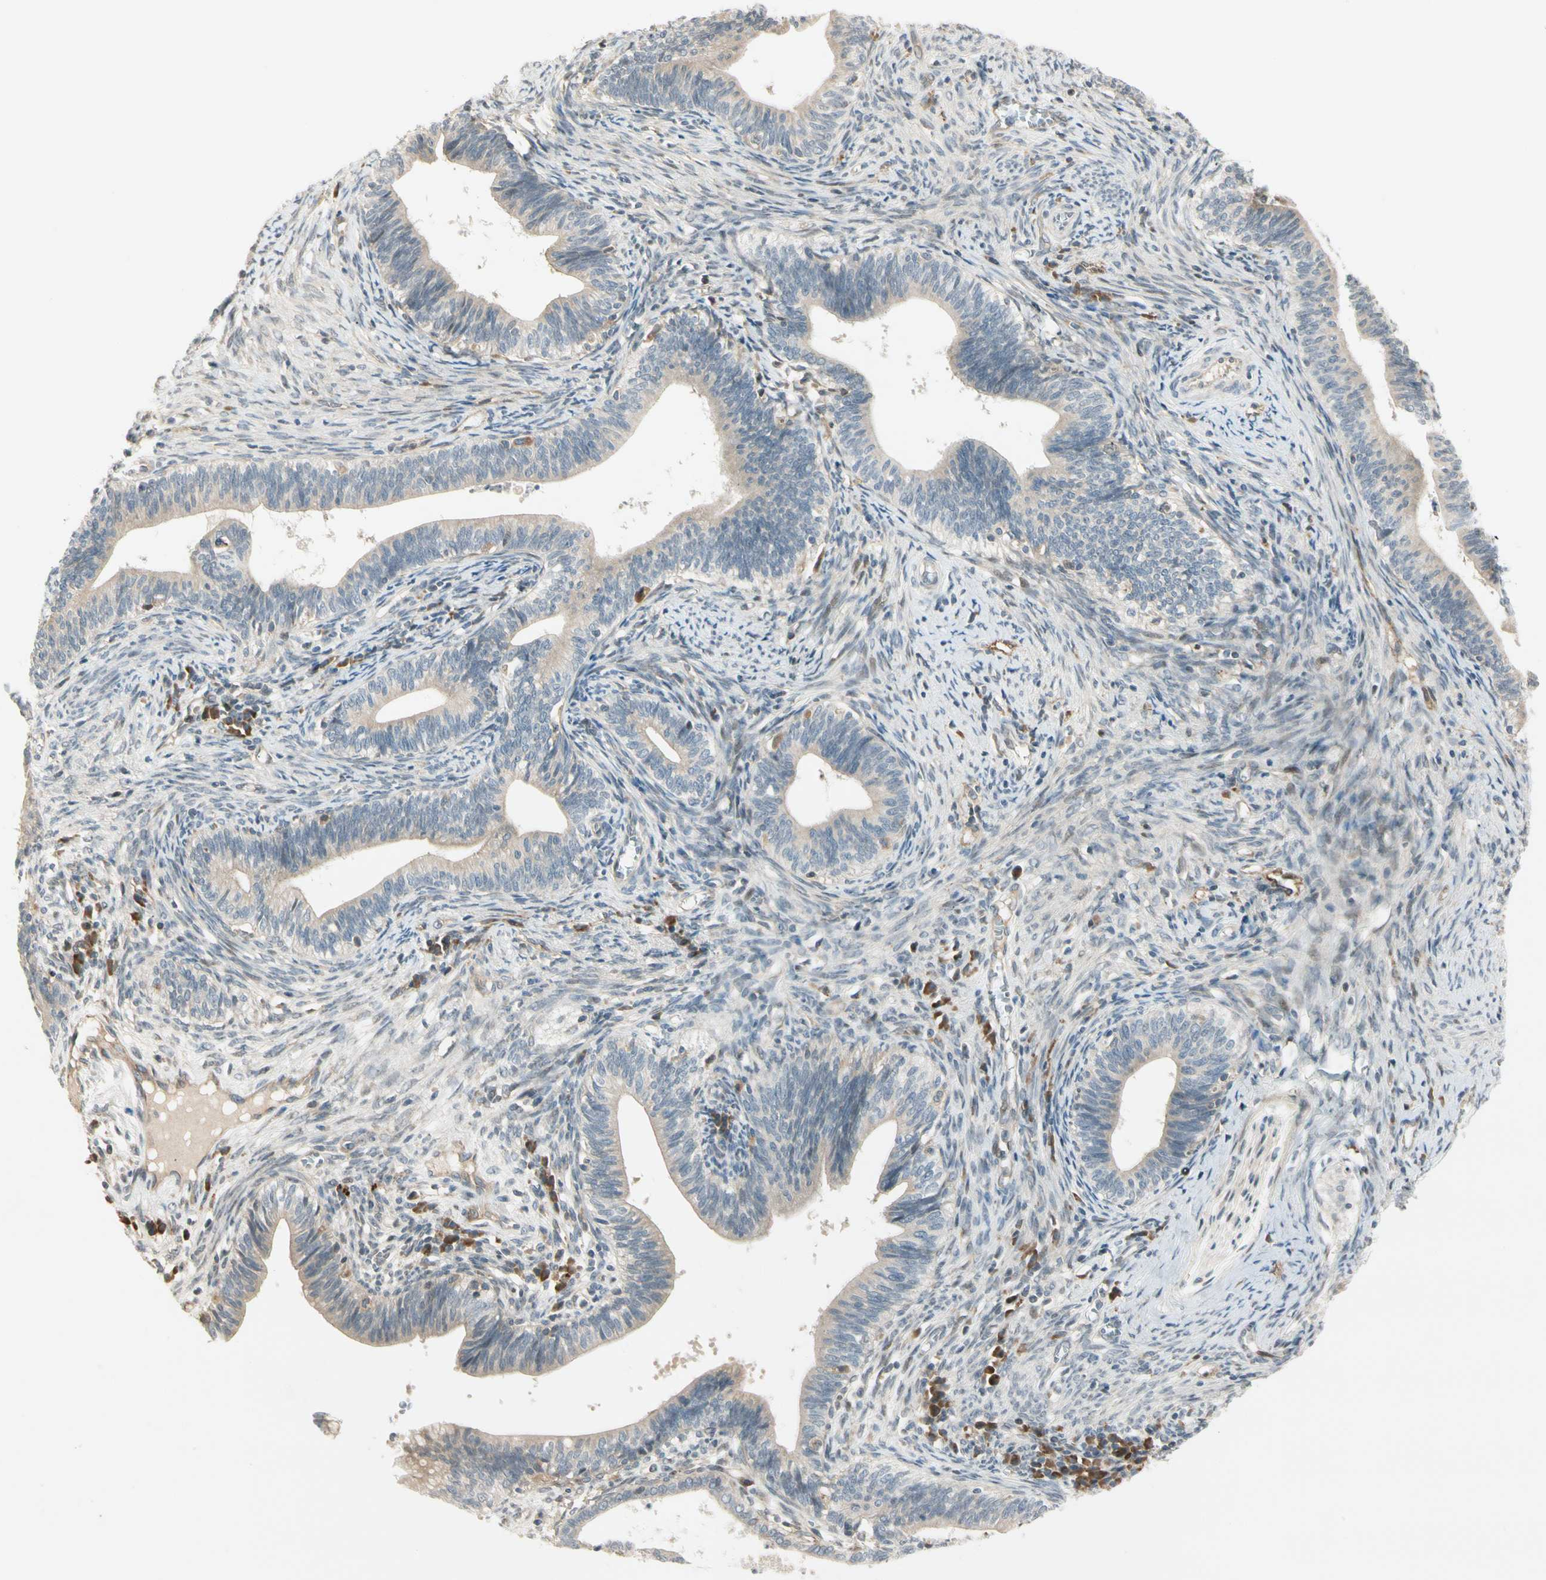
{"staining": {"intensity": "weak", "quantity": "<25%", "location": "cytoplasmic/membranous"}, "tissue": "cervical cancer", "cell_type": "Tumor cells", "image_type": "cancer", "snomed": [{"axis": "morphology", "description": "Adenocarcinoma, NOS"}, {"axis": "topography", "description": "Cervix"}], "caption": "Immunohistochemical staining of human adenocarcinoma (cervical) displays no significant positivity in tumor cells.", "gene": "FNDC3B", "patient": {"sex": "female", "age": 44}}